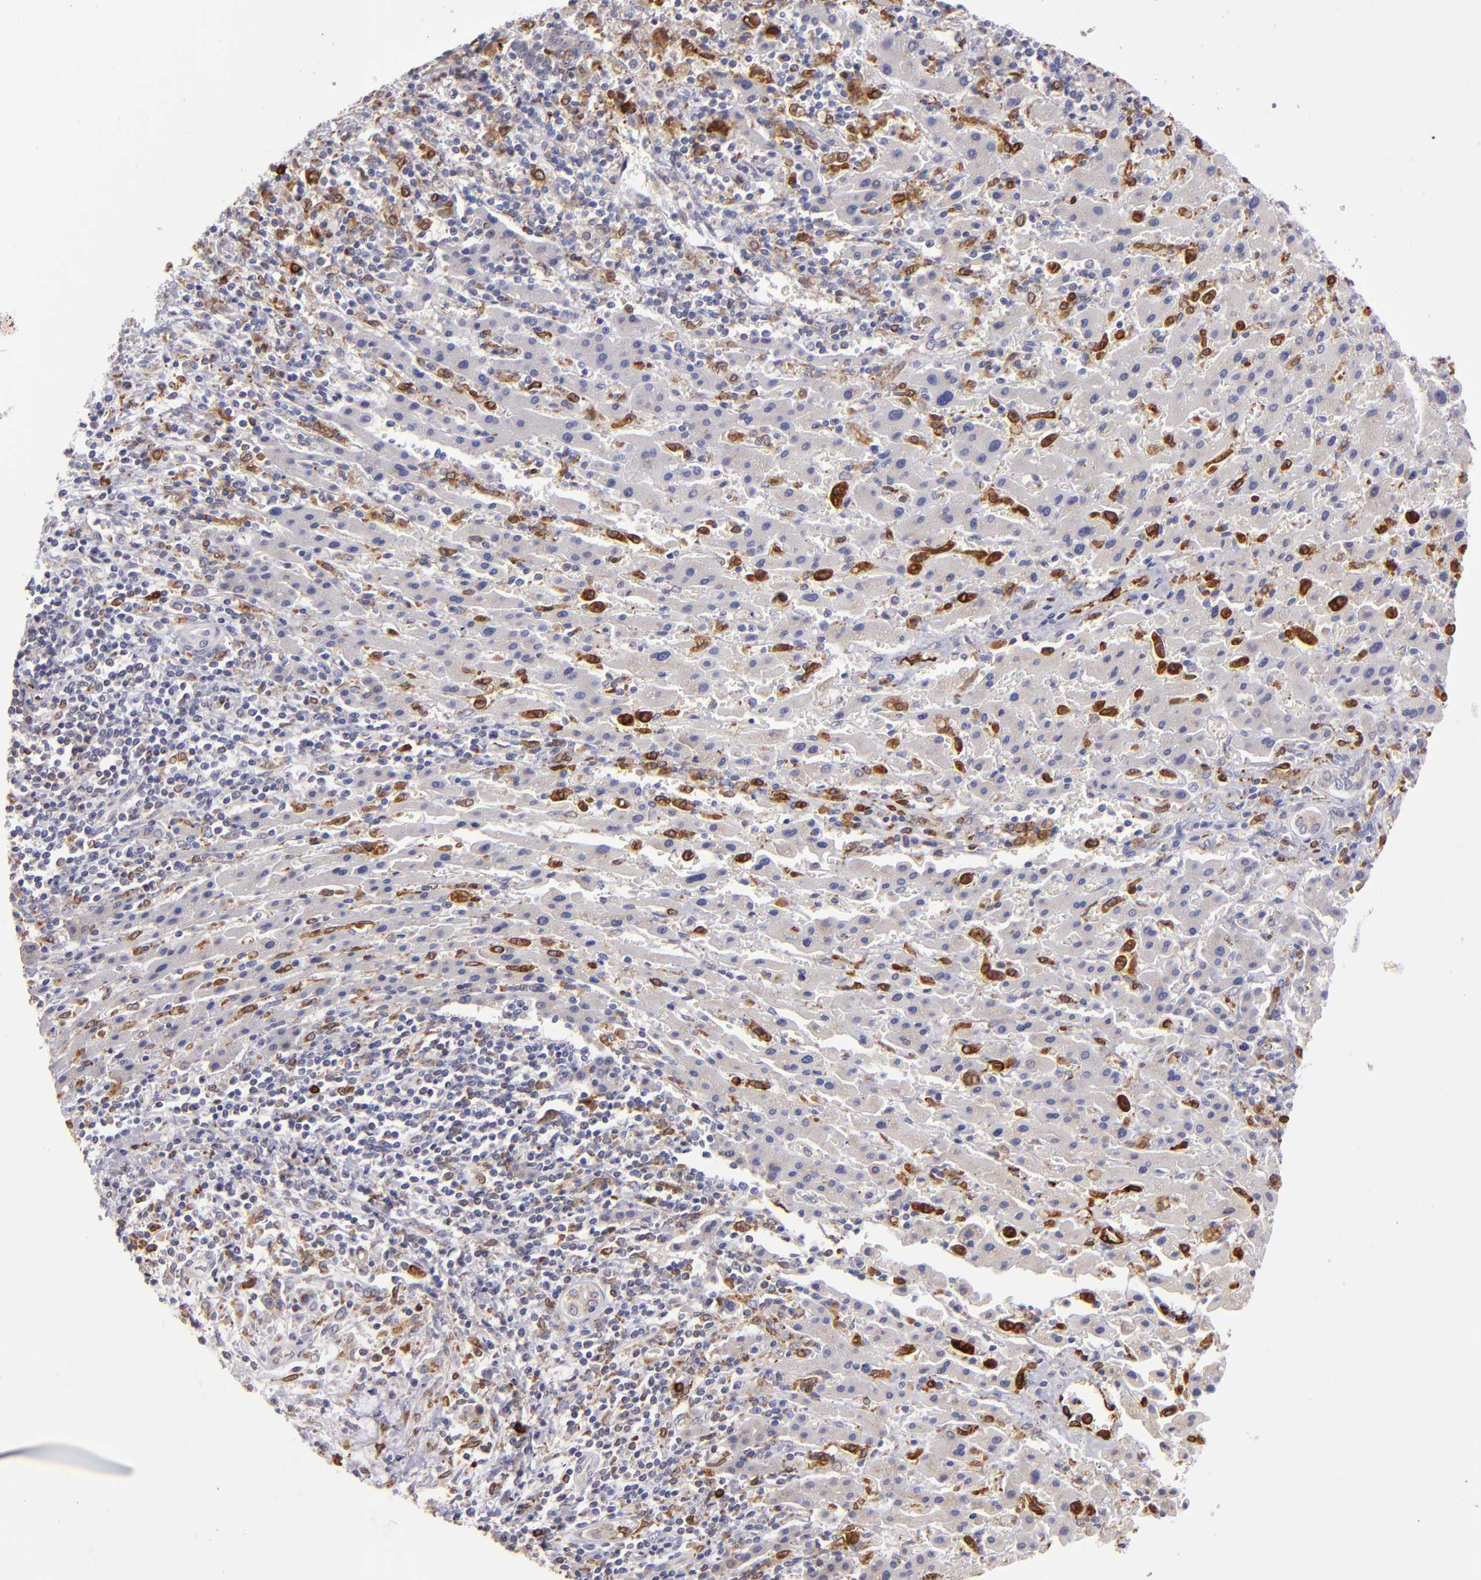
{"staining": {"intensity": "negative", "quantity": "none", "location": "none"}, "tissue": "liver cancer", "cell_type": "Tumor cells", "image_type": "cancer", "snomed": [{"axis": "morphology", "description": "Cholangiocarcinoma"}, {"axis": "topography", "description": "Liver"}], "caption": "DAB immunohistochemical staining of liver cancer (cholangiocarcinoma) displays no significant expression in tumor cells.", "gene": "PTGS1", "patient": {"sex": "male", "age": 57}}